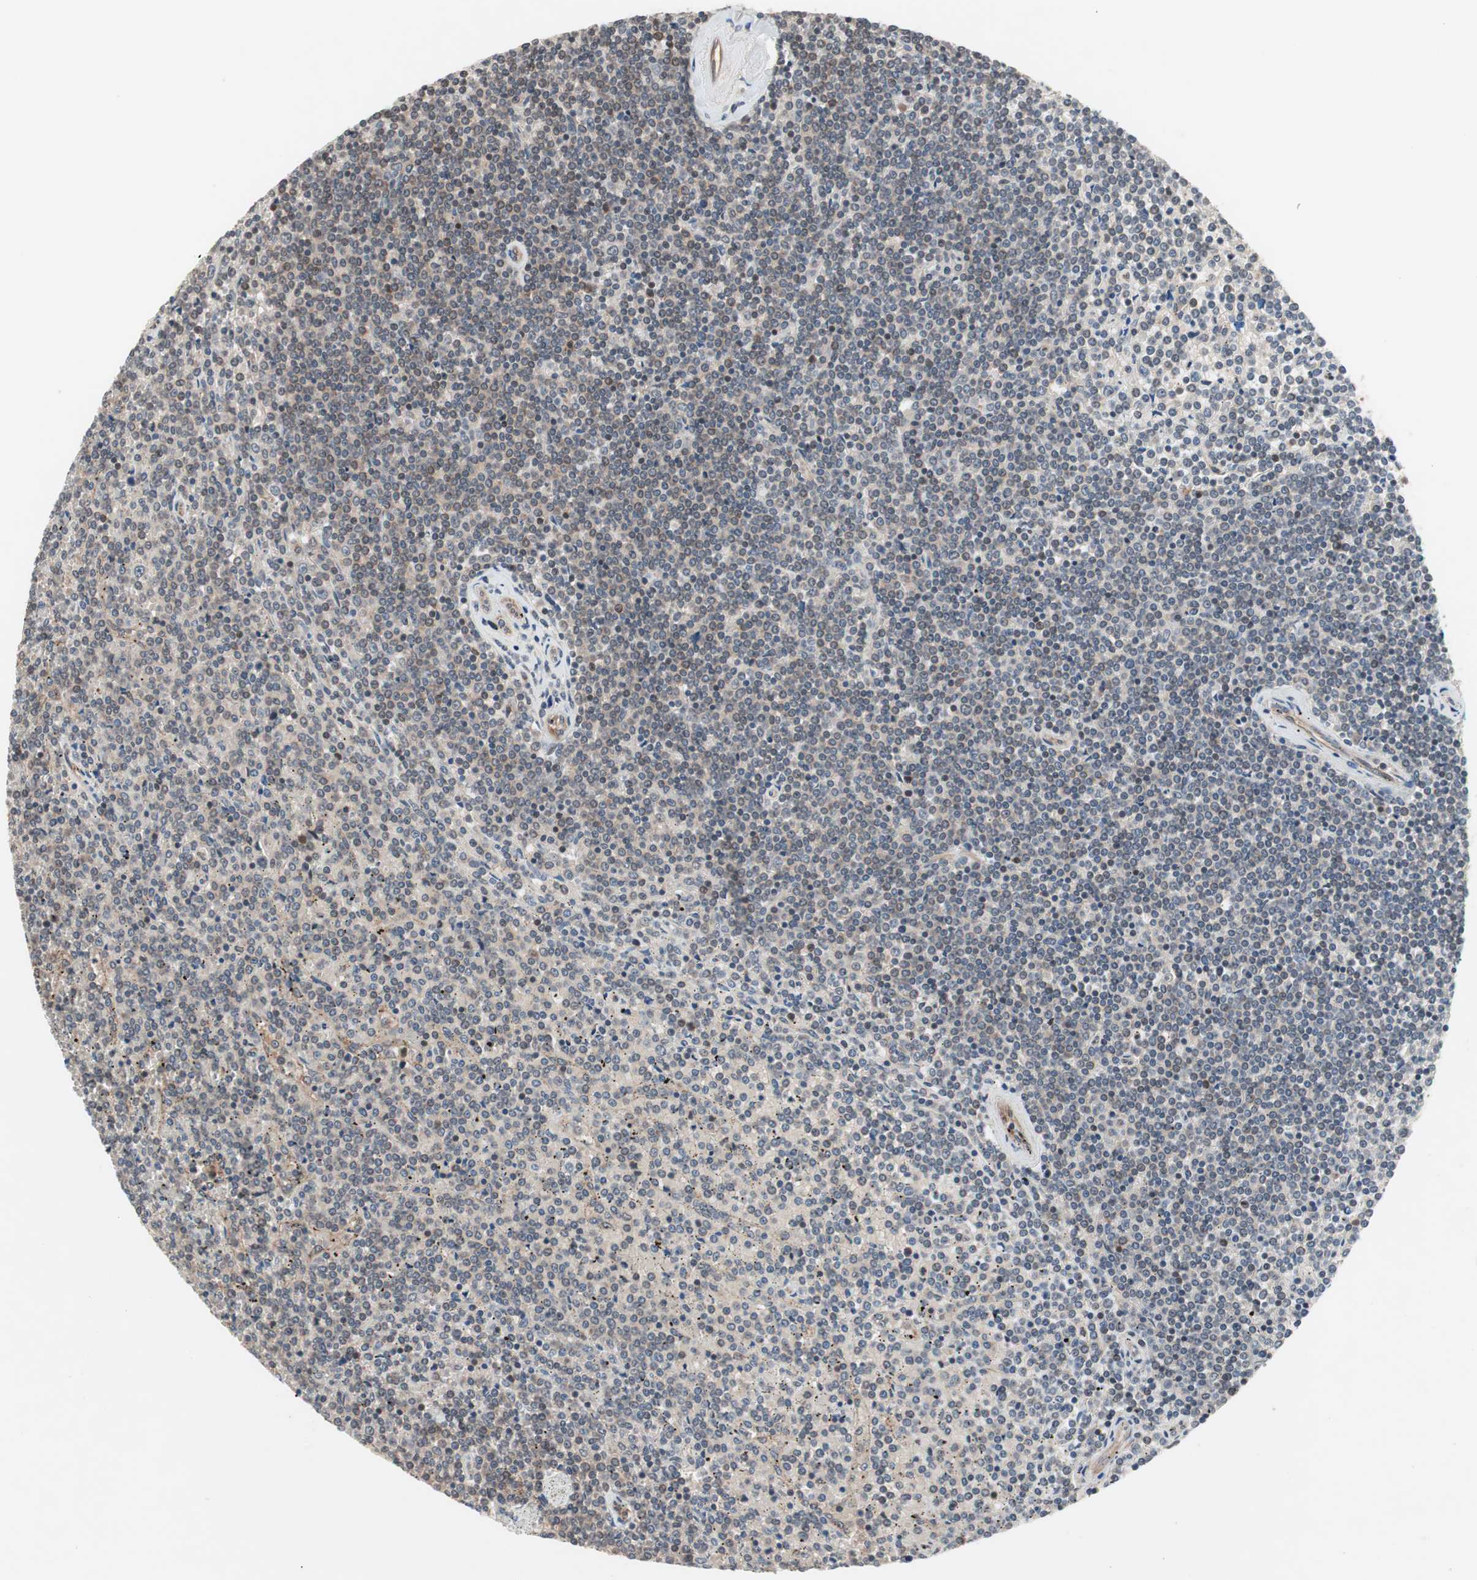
{"staining": {"intensity": "weak", "quantity": "<25%", "location": "cytoplasmic/membranous,nuclear"}, "tissue": "lymphoma", "cell_type": "Tumor cells", "image_type": "cancer", "snomed": [{"axis": "morphology", "description": "Malignant lymphoma, non-Hodgkin's type, Low grade"}, {"axis": "topography", "description": "Spleen"}], "caption": "Immunohistochemical staining of human lymphoma demonstrates no significant positivity in tumor cells. (Brightfield microscopy of DAB IHC at high magnification).", "gene": "IRS1", "patient": {"sex": "female", "age": 19}}